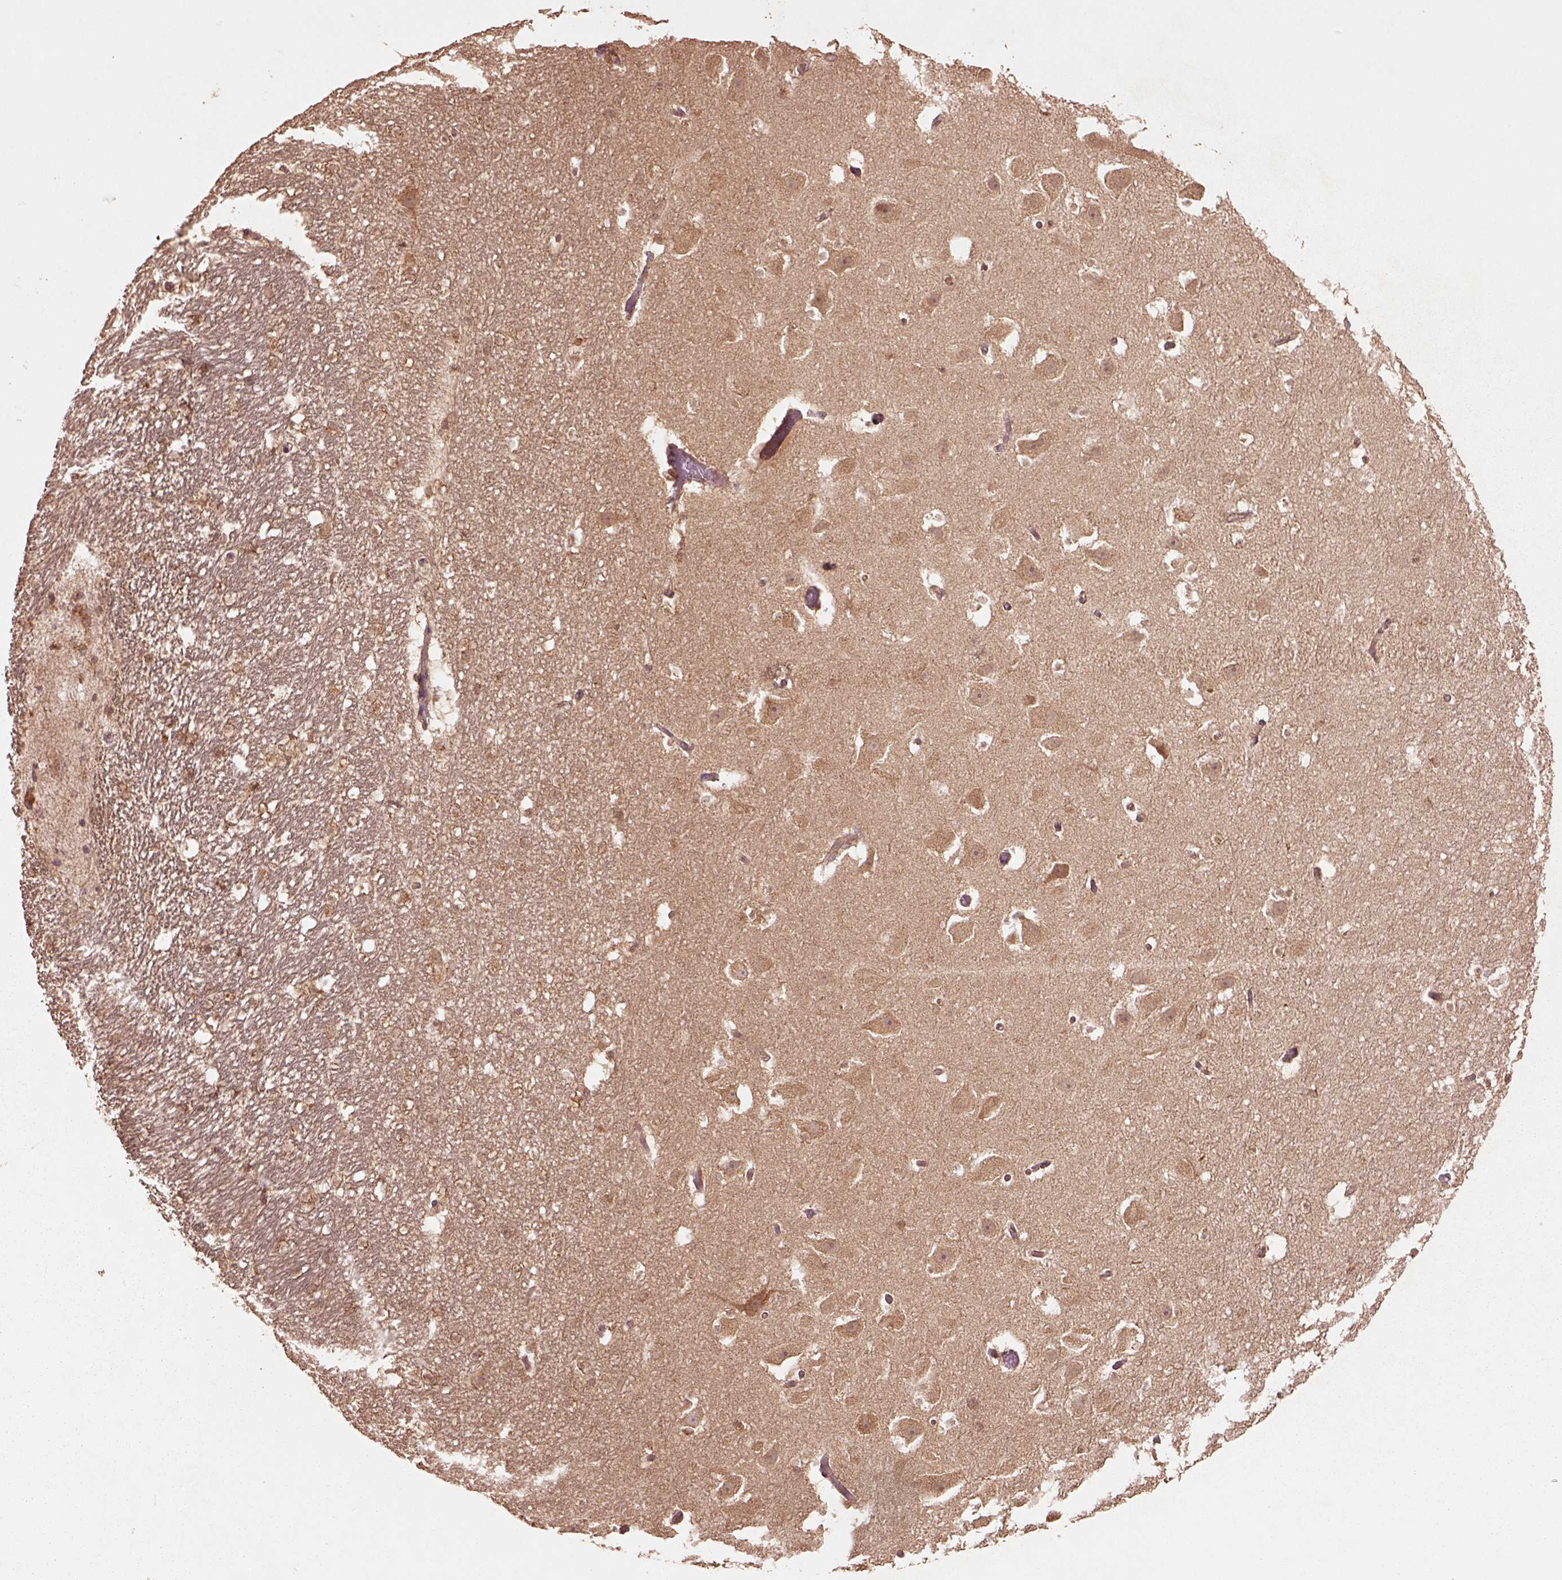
{"staining": {"intensity": "weak", "quantity": "25%-75%", "location": "cytoplasmic/membranous"}, "tissue": "hippocampus", "cell_type": "Glial cells", "image_type": "normal", "snomed": [{"axis": "morphology", "description": "Normal tissue, NOS"}, {"axis": "topography", "description": "Hippocampus"}], "caption": "IHC (DAB) staining of unremarkable hippocampus displays weak cytoplasmic/membranous protein expression in about 25%-75% of glial cells. The protein is stained brown, and the nuclei are stained in blue (DAB (3,3'-diaminobenzidine) IHC with brightfield microscopy, high magnification).", "gene": "TRADD", "patient": {"sex": "male", "age": 26}}